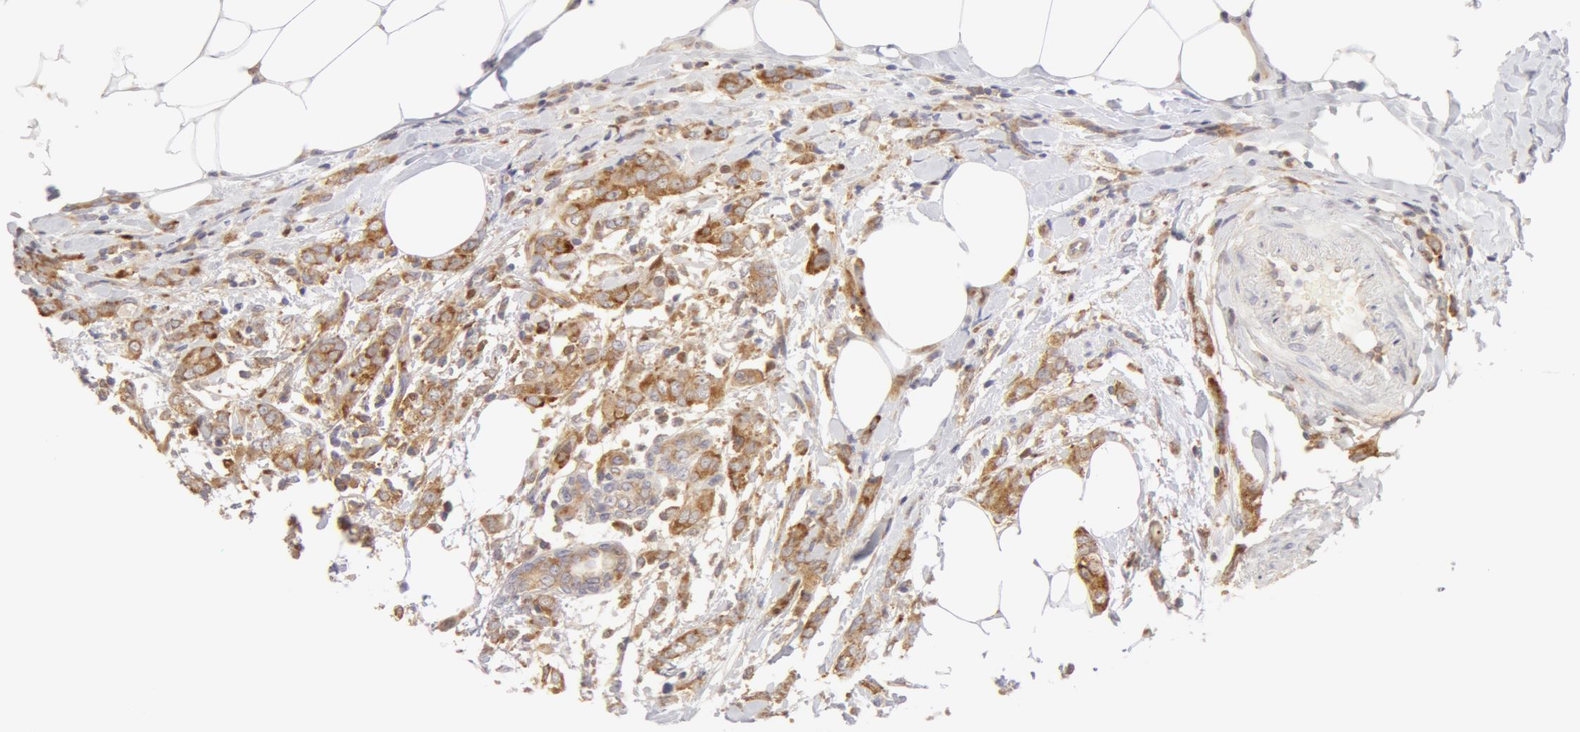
{"staining": {"intensity": "weak", "quantity": ">75%", "location": "cytoplasmic/membranous"}, "tissue": "breast cancer", "cell_type": "Tumor cells", "image_type": "cancer", "snomed": [{"axis": "morphology", "description": "Duct carcinoma"}, {"axis": "topography", "description": "Breast"}], "caption": "Immunohistochemical staining of human breast cancer (intraductal carcinoma) shows low levels of weak cytoplasmic/membranous positivity in about >75% of tumor cells.", "gene": "DDX3Y", "patient": {"sex": "female", "age": 53}}